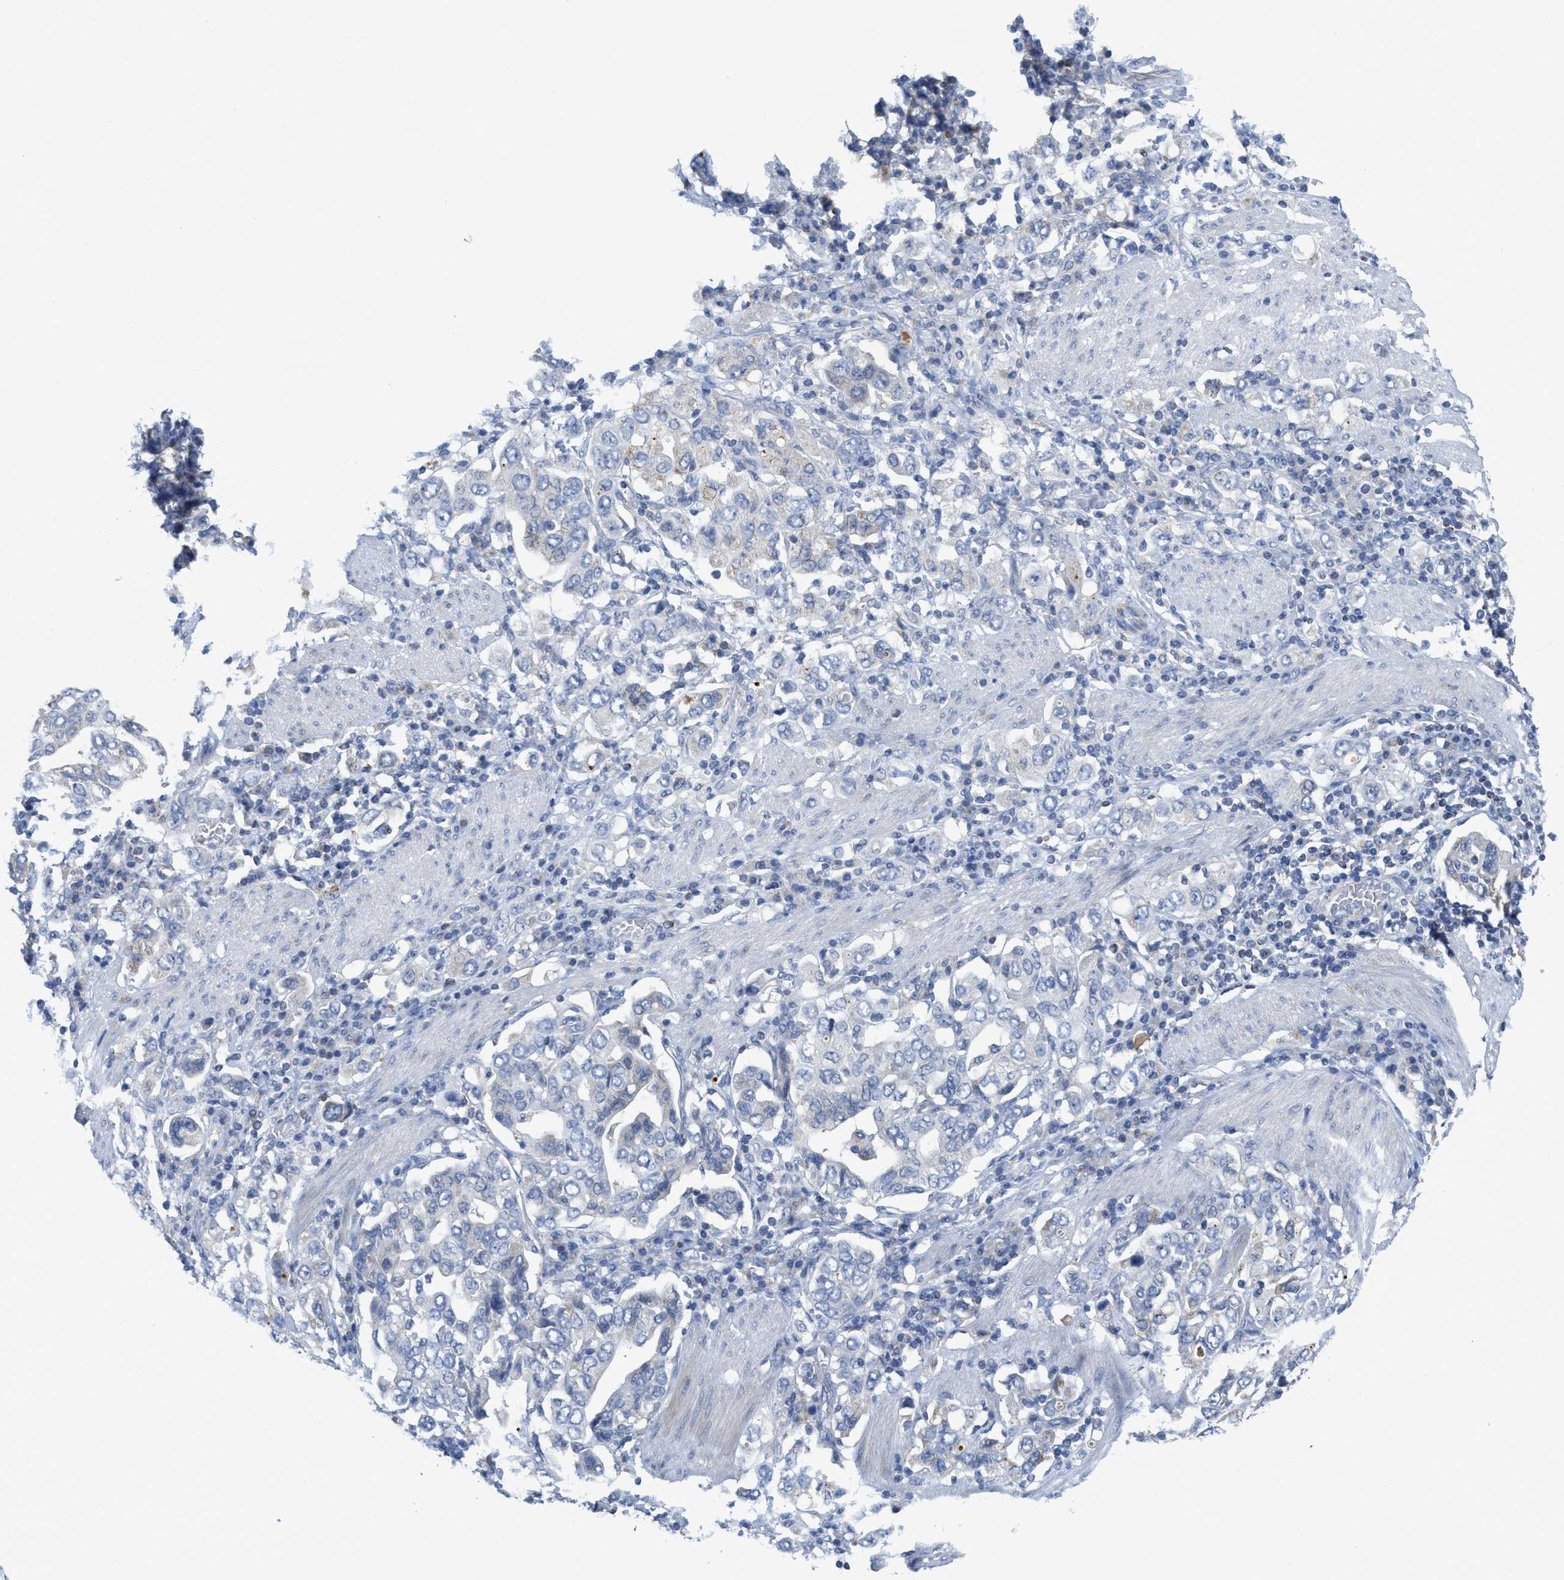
{"staining": {"intensity": "negative", "quantity": "none", "location": "none"}, "tissue": "stomach cancer", "cell_type": "Tumor cells", "image_type": "cancer", "snomed": [{"axis": "morphology", "description": "Adenocarcinoma, NOS"}, {"axis": "topography", "description": "Stomach, upper"}], "caption": "This is an immunohistochemistry (IHC) micrograph of stomach cancer (adenocarcinoma). There is no positivity in tumor cells.", "gene": "GATD3", "patient": {"sex": "male", "age": 62}}